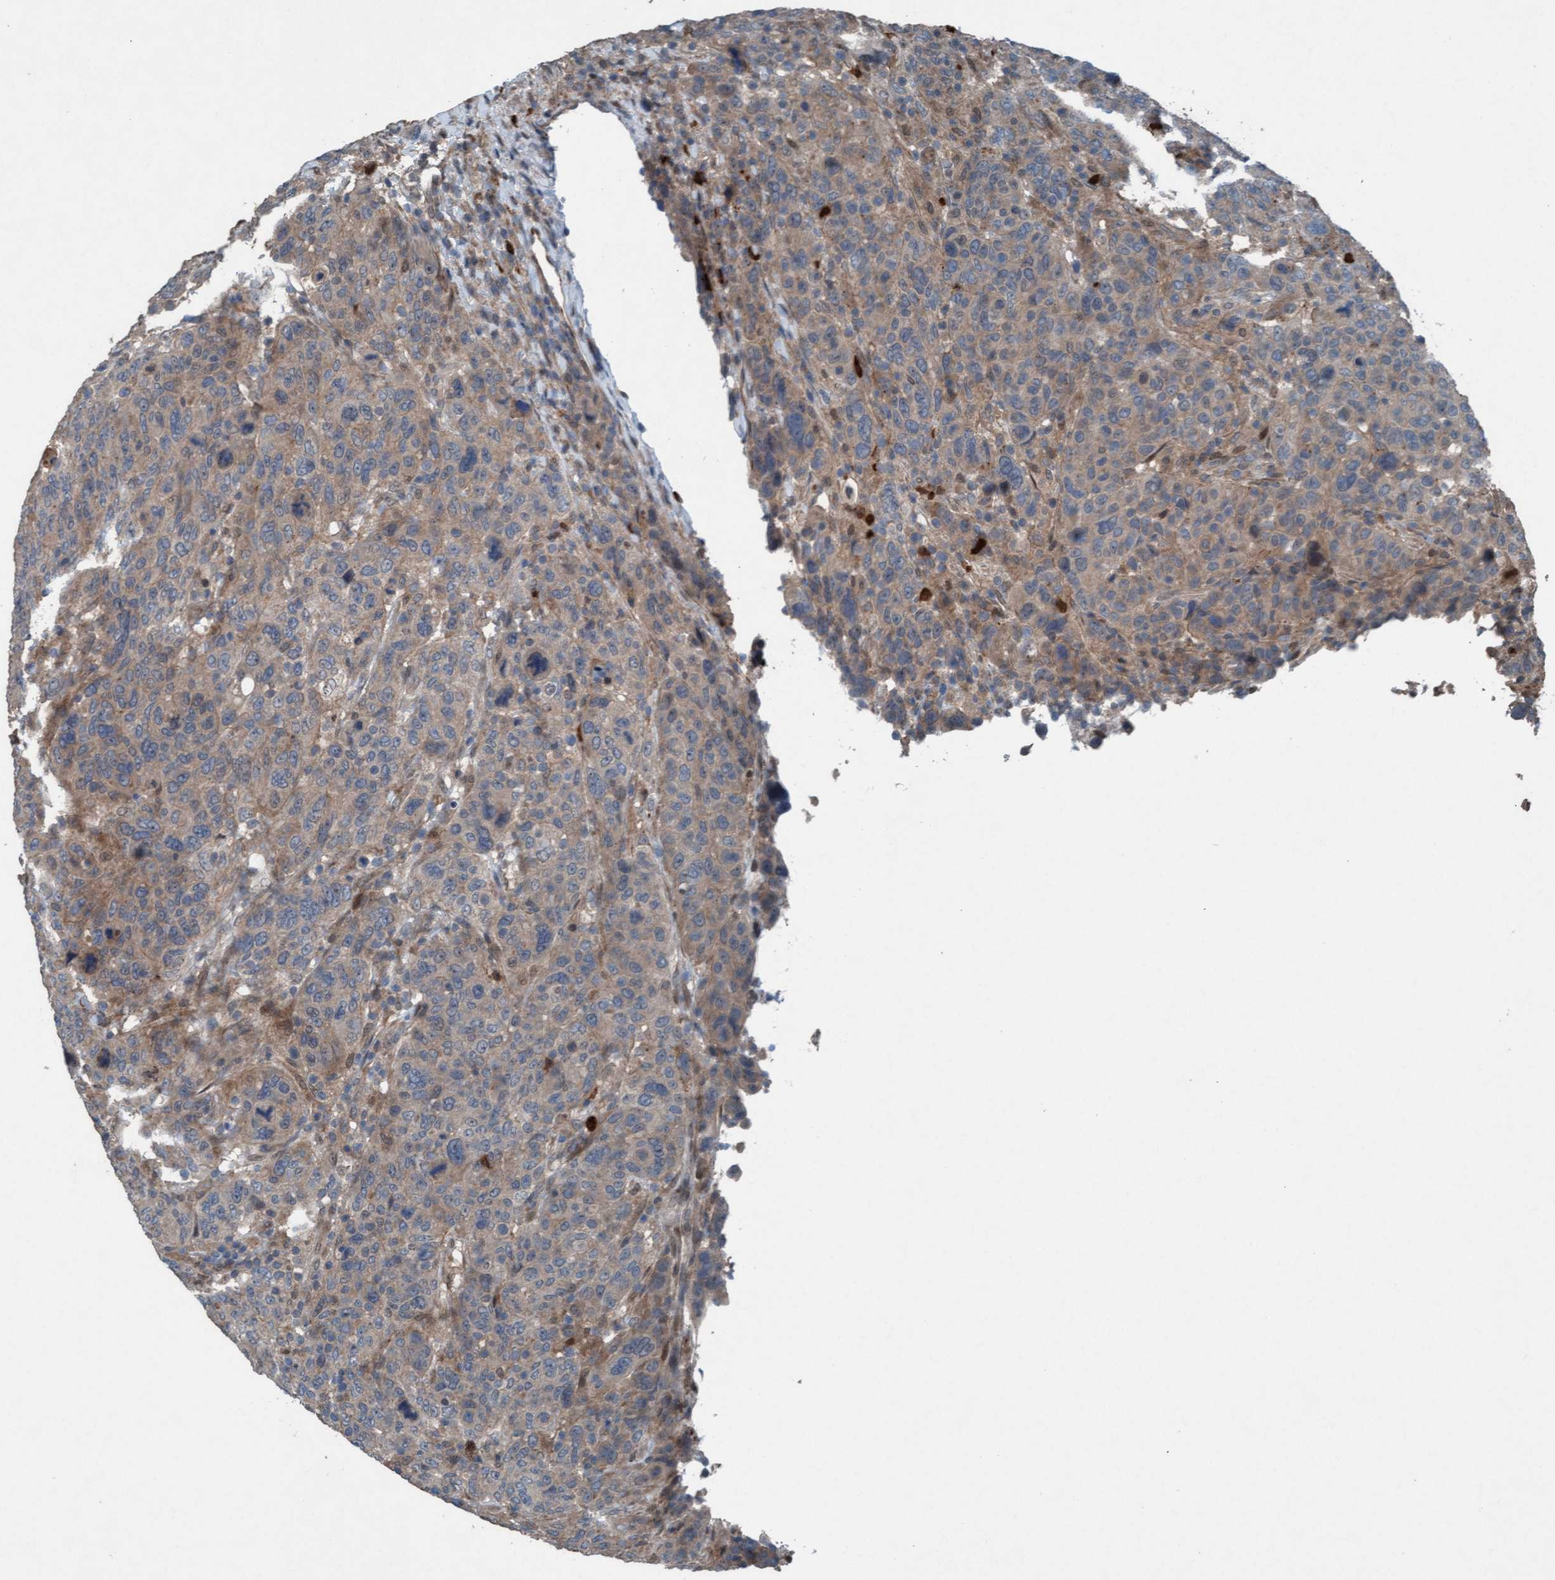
{"staining": {"intensity": "weak", "quantity": ">75%", "location": "cytoplasmic/membranous"}, "tissue": "breast cancer", "cell_type": "Tumor cells", "image_type": "cancer", "snomed": [{"axis": "morphology", "description": "Duct carcinoma"}, {"axis": "topography", "description": "Breast"}], "caption": "Human breast cancer (intraductal carcinoma) stained for a protein (brown) exhibits weak cytoplasmic/membranous positive staining in approximately >75% of tumor cells.", "gene": "PLXNB2", "patient": {"sex": "female", "age": 37}}